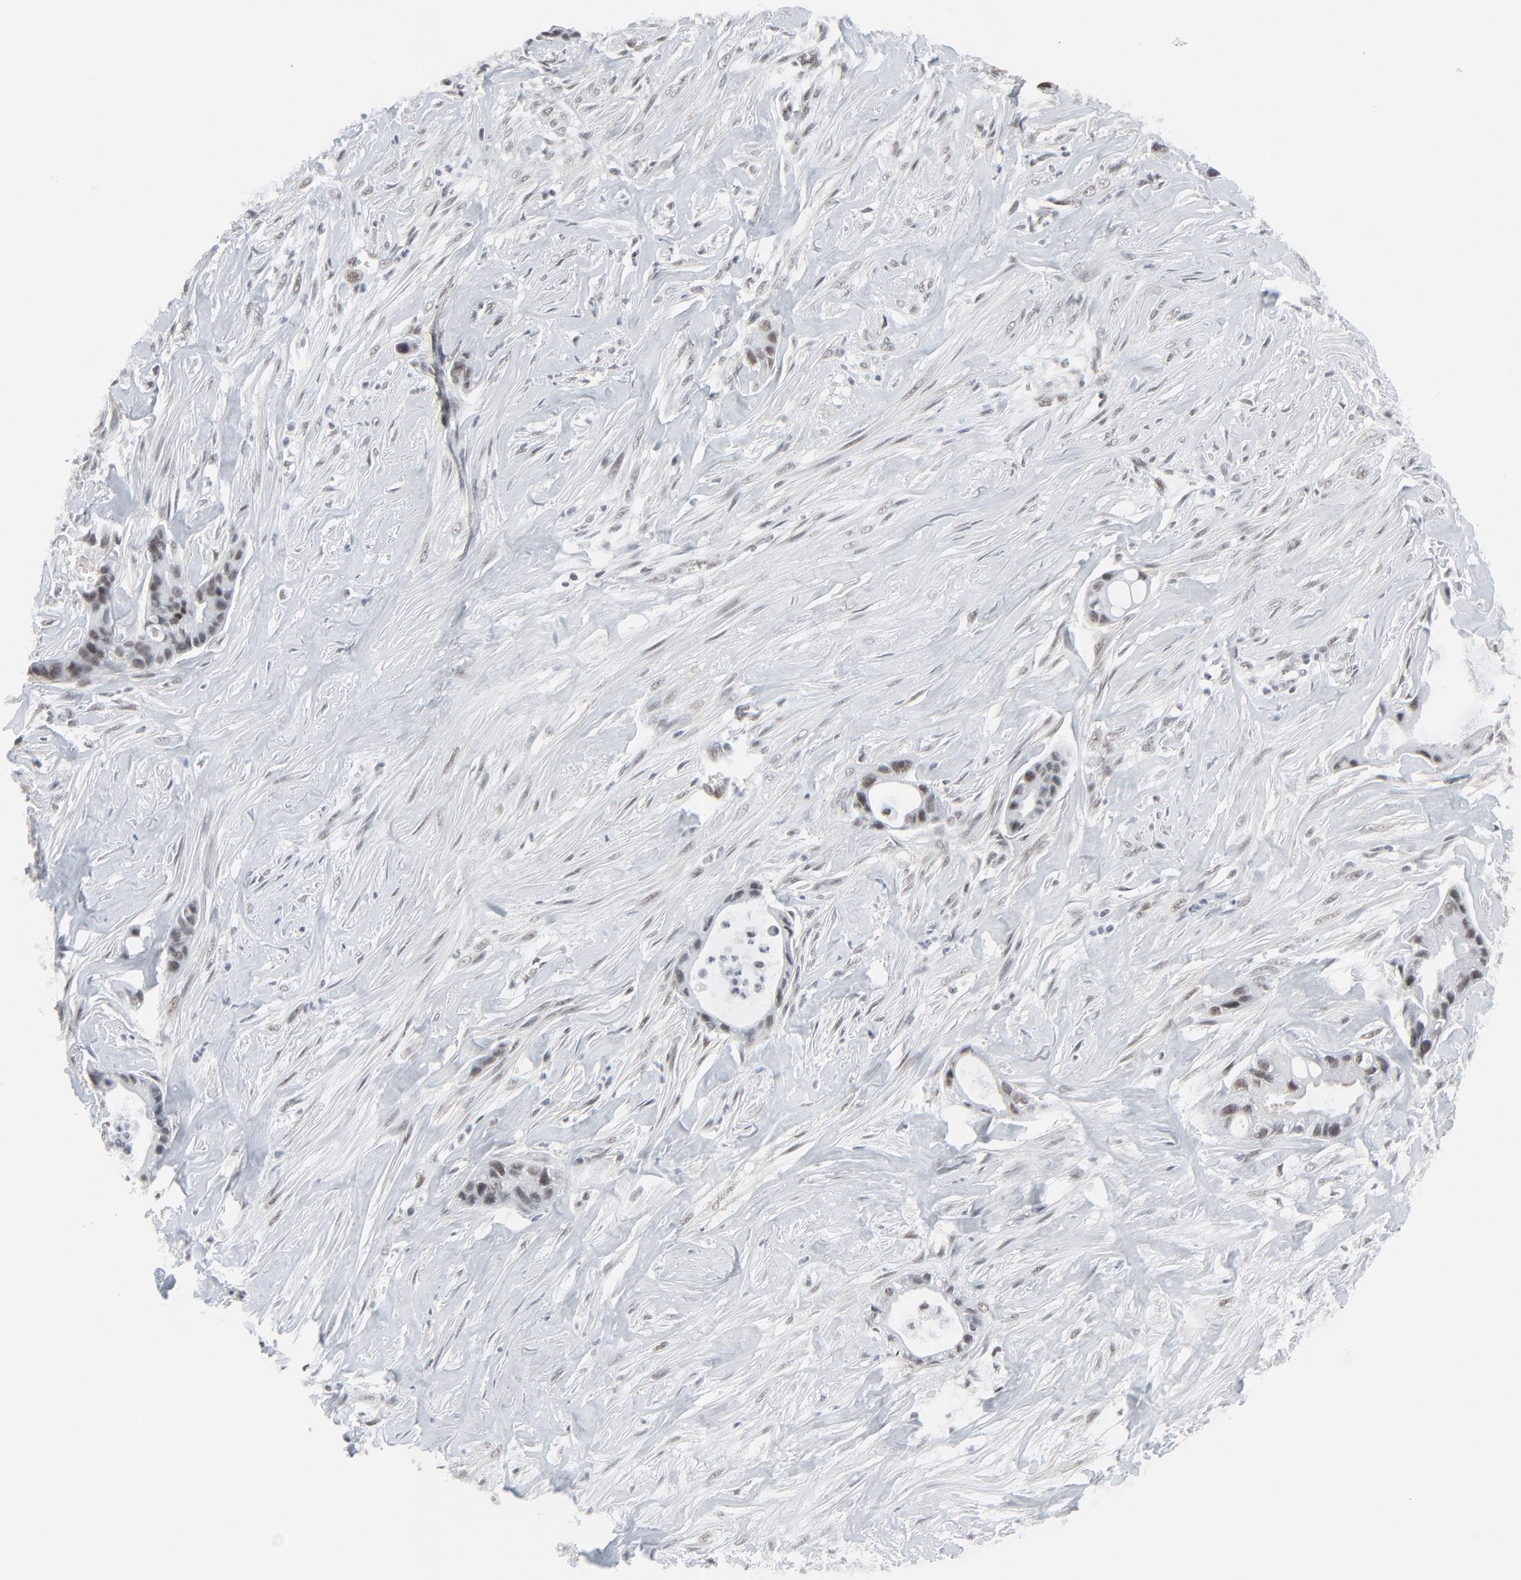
{"staining": {"intensity": "moderate", "quantity": ">75%", "location": "nuclear"}, "tissue": "liver cancer", "cell_type": "Tumor cells", "image_type": "cancer", "snomed": [{"axis": "morphology", "description": "Cholangiocarcinoma"}, {"axis": "topography", "description": "Liver"}], "caption": "Immunohistochemical staining of liver cancer demonstrates medium levels of moderate nuclear positivity in approximately >75% of tumor cells.", "gene": "FBXO28", "patient": {"sex": "female", "age": 55}}